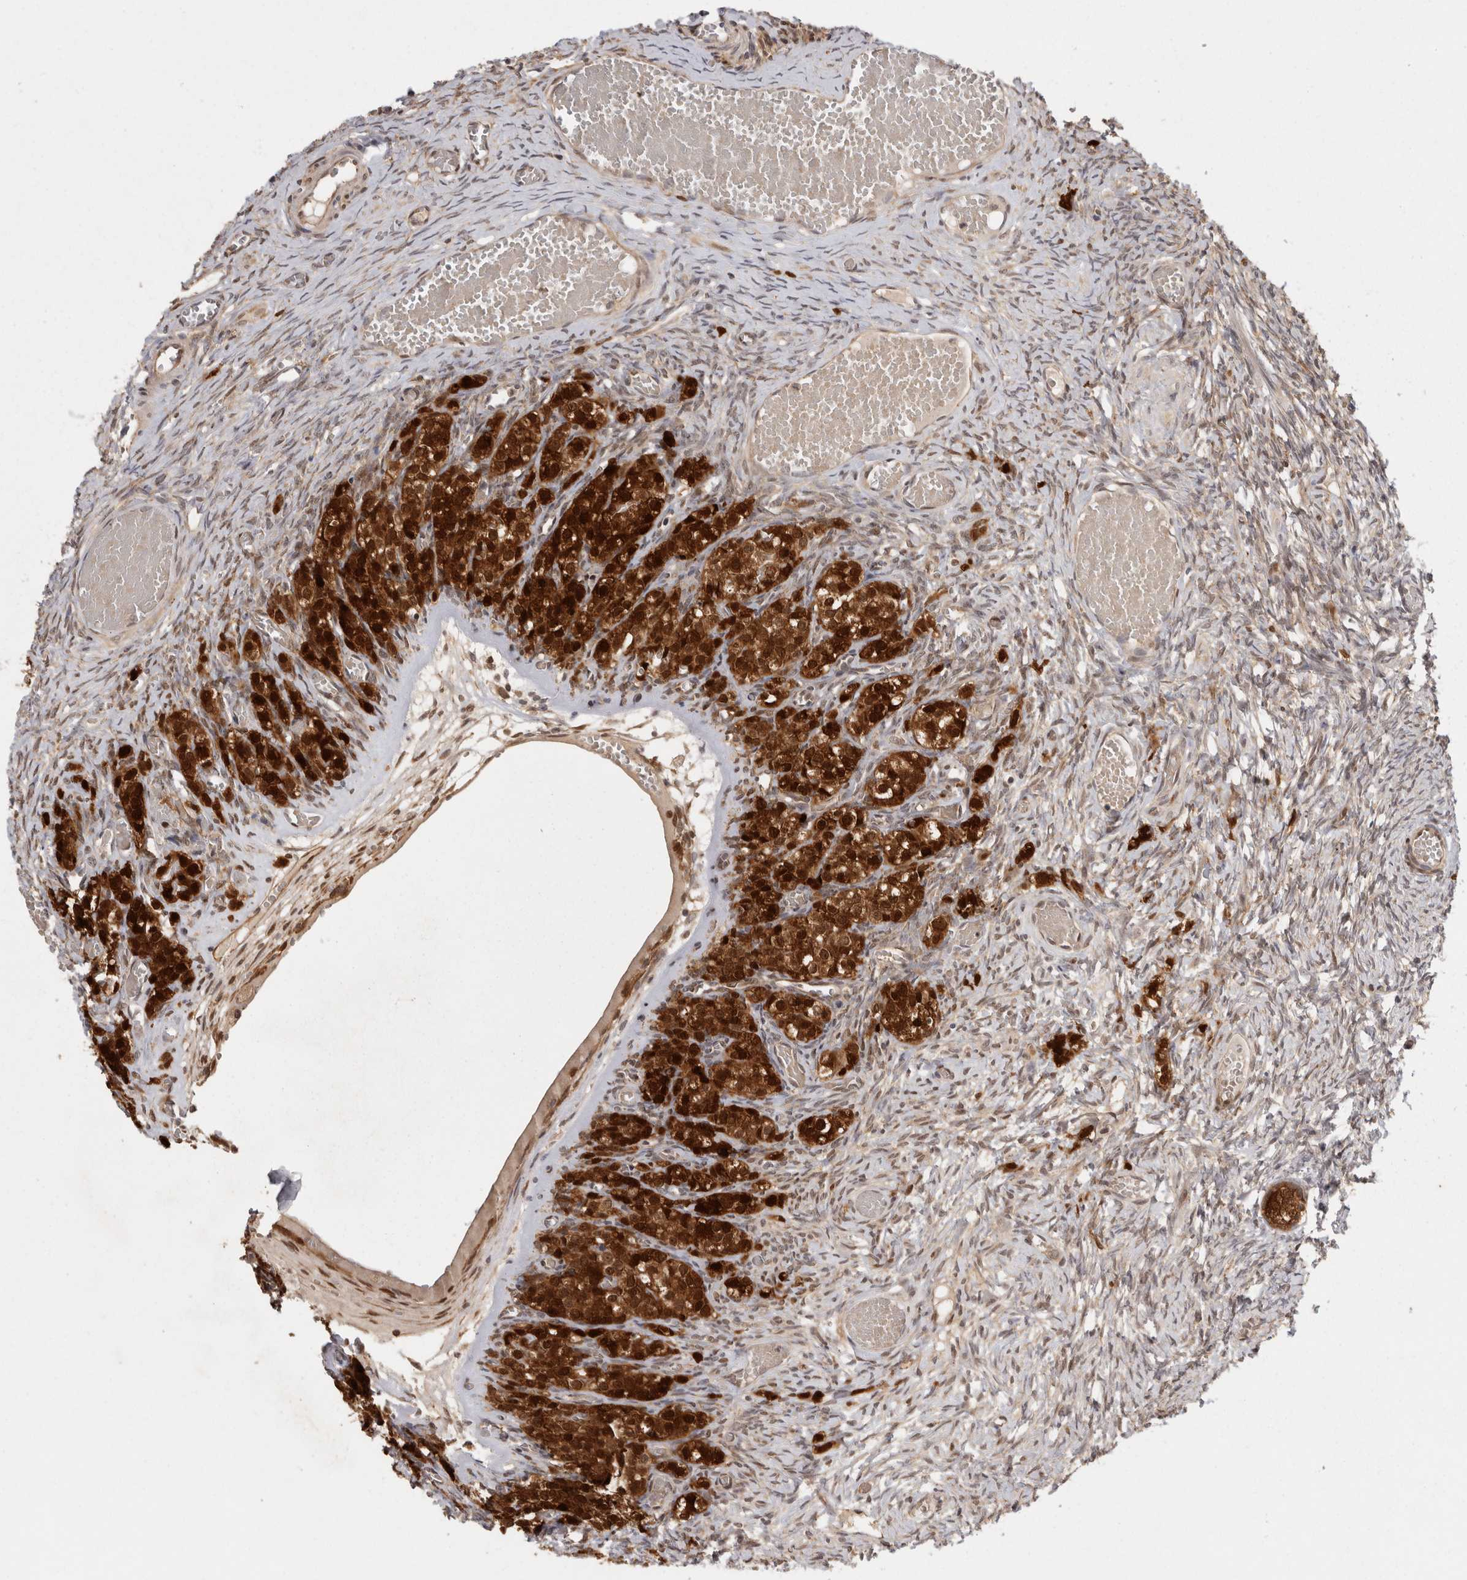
{"staining": {"intensity": "strong", "quantity": ">75%", "location": "cytoplasmic/membranous"}, "tissue": "ovary", "cell_type": "Follicle cells", "image_type": "normal", "snomed": [{"axis": "morphology", "description": "Adenocarcinoma, NOS"}, {"axis": "topography", "description": "Endometrium"}], "caption": "This histopathology image demonstrates IHC staining of normal human ovary, with high strong cytoplasmic/membranous positivity in about >75% of follicle cells.", "gene": "ACAT2", "patient": {"sex": "female", "age": 32}}